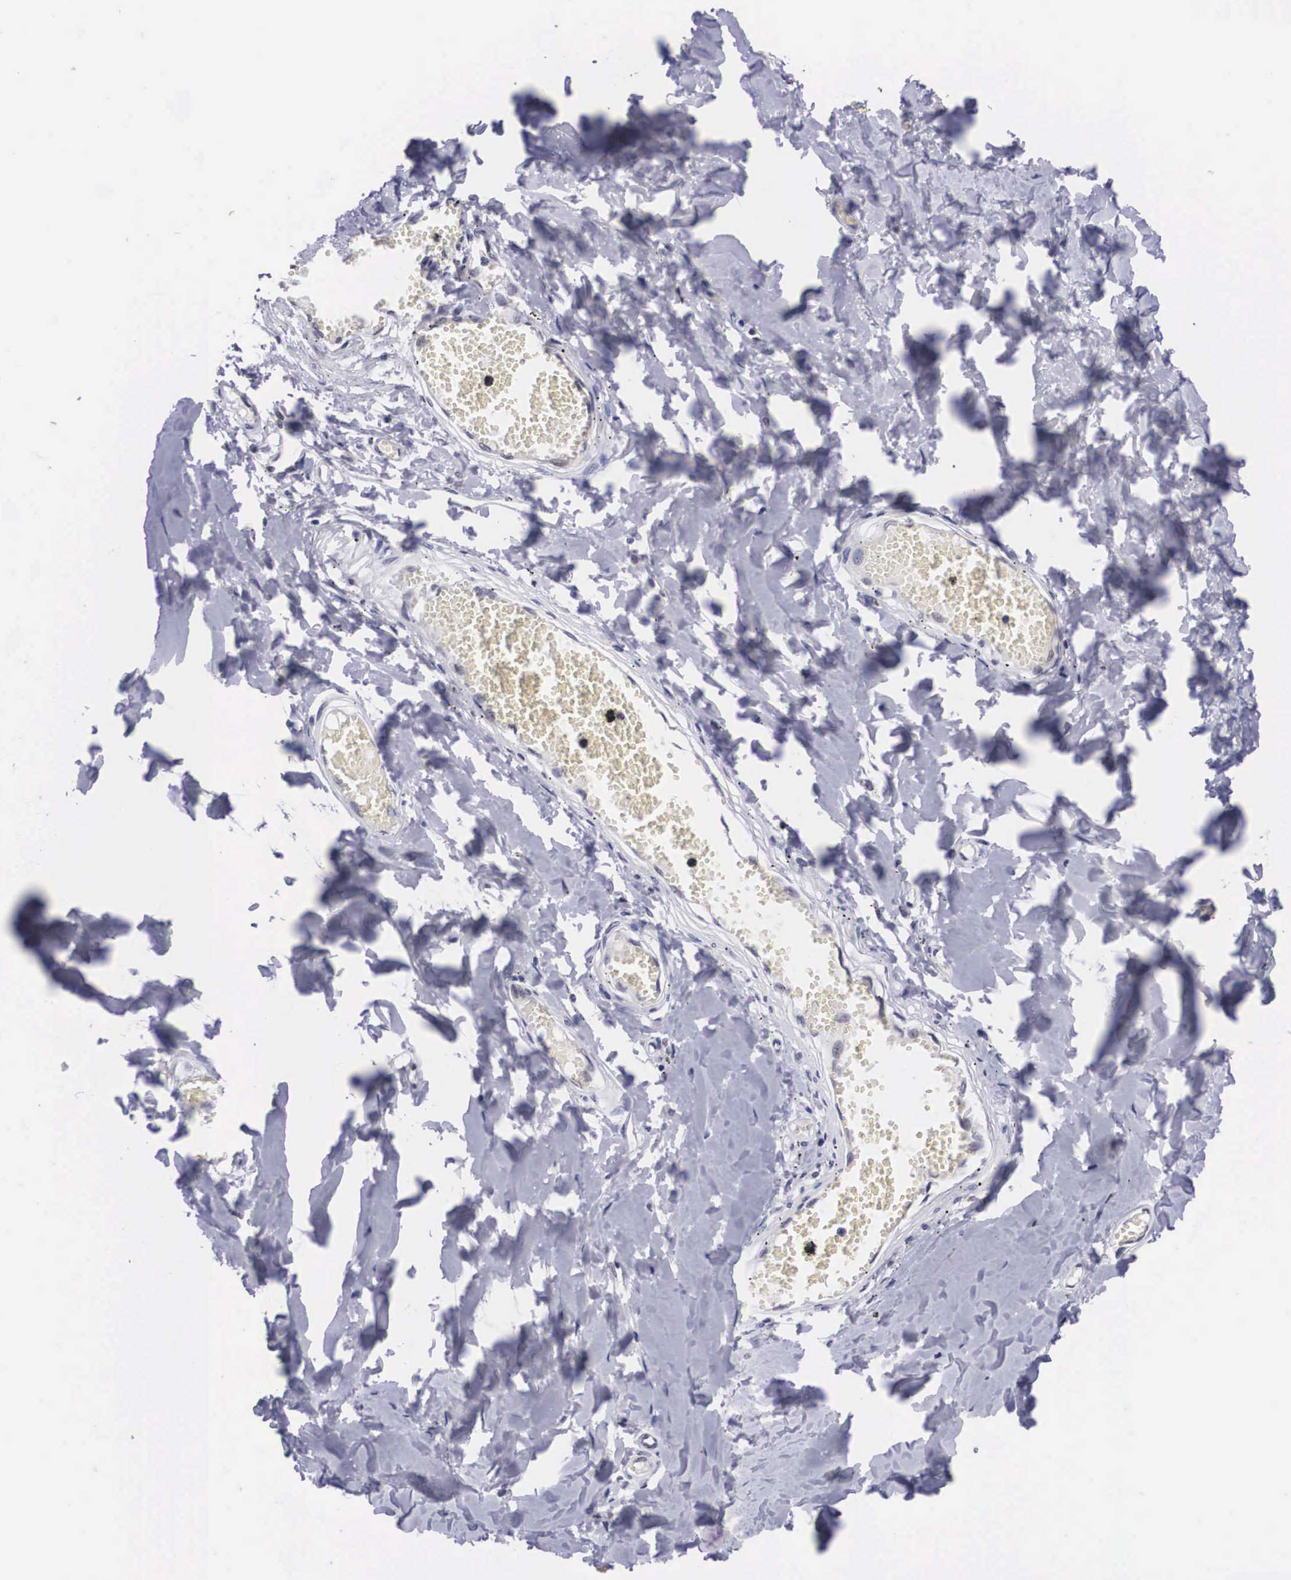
{"staining": {"intensity": "negative", "quantity": "none", "location": "none"}, "tissue": "adipose tissue", "cell_type": "Adipocytes", "image_type": "normal", "snomed": [{"axis": "morphology", "description": "Normal tissue, NOS"}, {"axis": "morphology", "description": "Sarcoma, NOS"}, {"axis": "topography", "description": "Skin"}, {"axis": "topography", "description": "Soft tissue"}], "caption": "This image is of normal adipose tissue stained with immunohistochemistry to label a protein in brown with the nuclei are counter-stained blue. There is no positivity in adipocytes.", "gene": "C22orf31", "patient": {"sex": "female", "age": 51}}